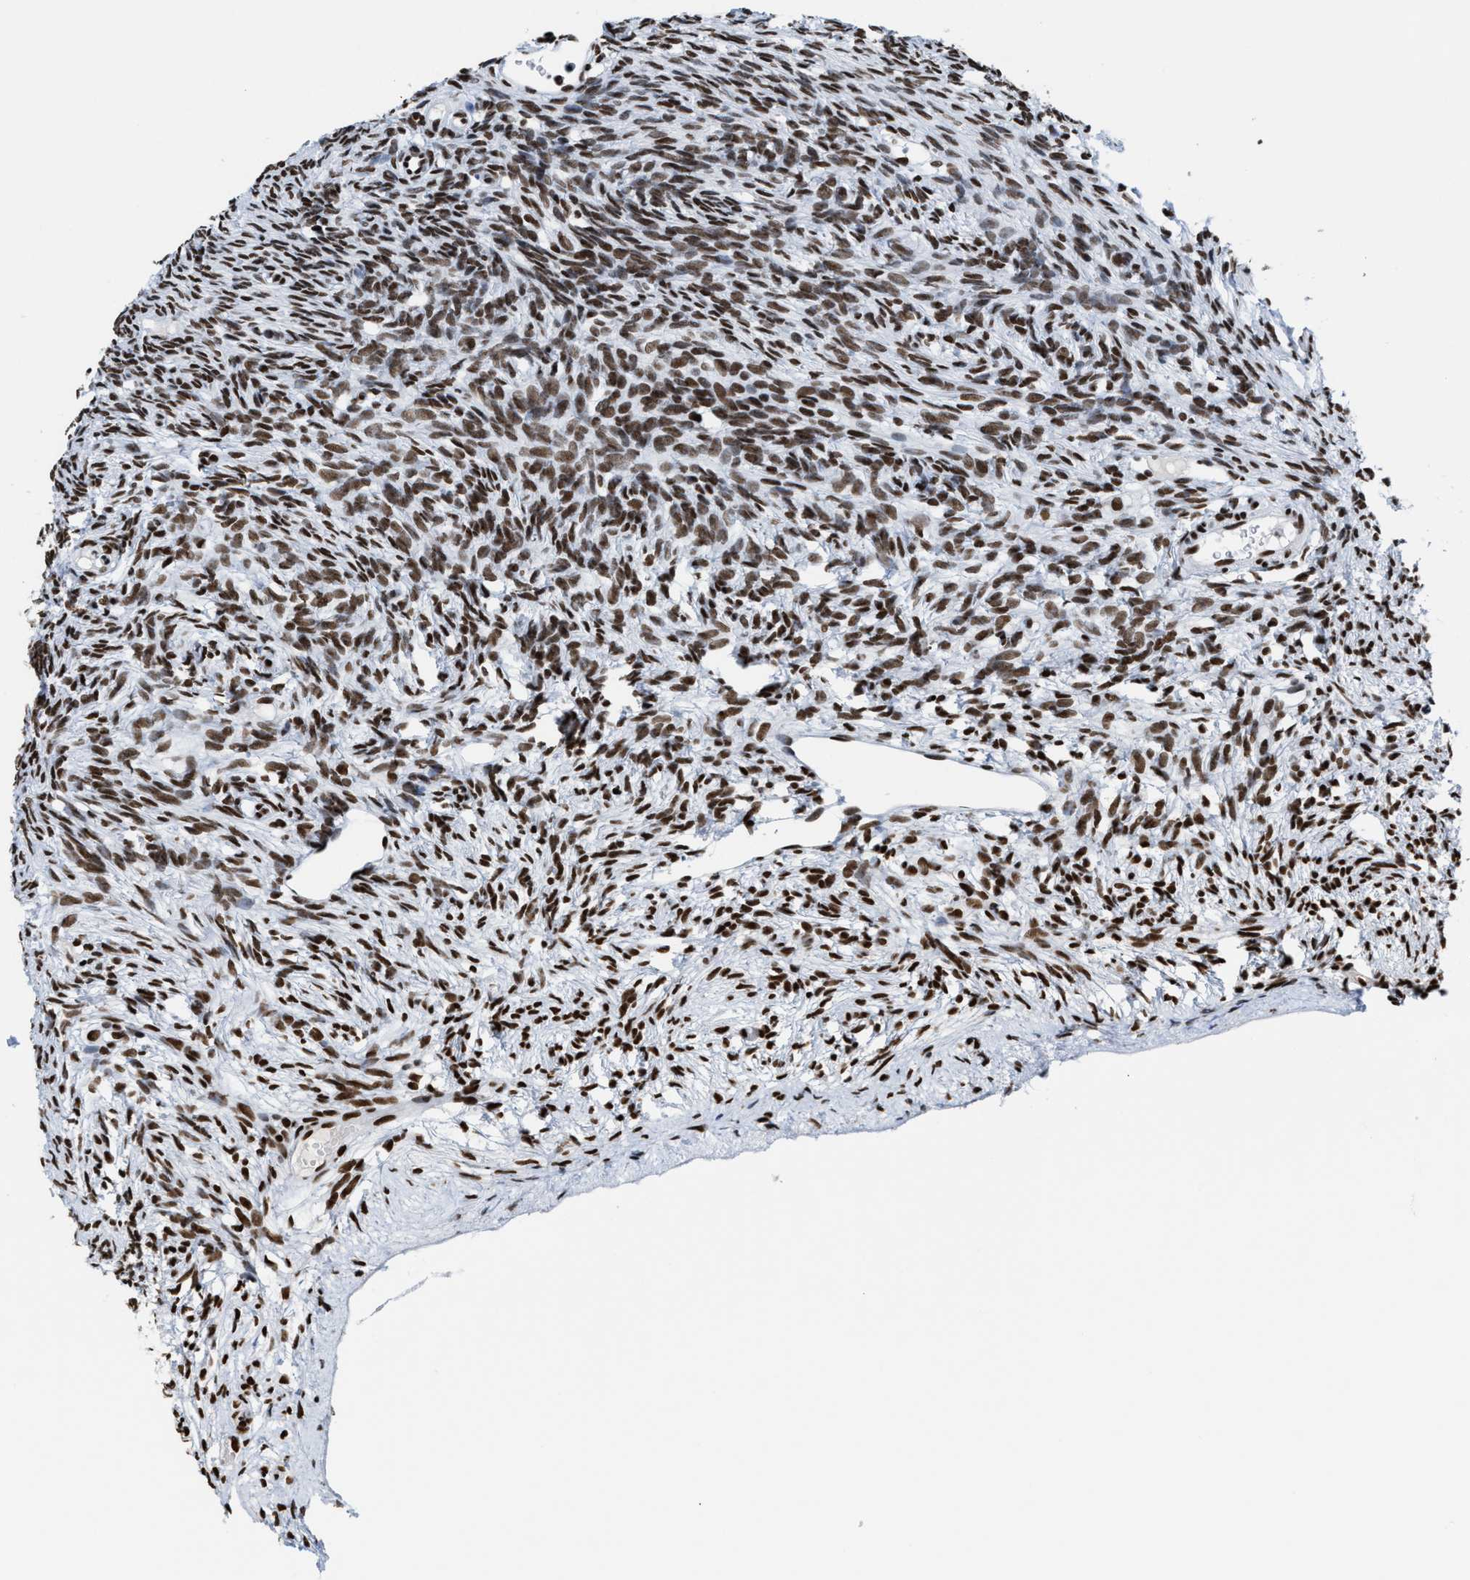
{"staining": {"intensity": "moderate", "quantity": ">75%", "location": "nuclear"}, "tissue": "ovary", "cell_type": "Follicle cells", "image_type": "normal", "snomed": [{"axis": "morphology", "description": "Normal tissue, NOS"}, {"axis": "topography", "description": "Ovary"}], "caption": "Protein staining of normal ovary exhibits moderate nuclear staining in approximately >75% of follicle cells. The protein of interest is shown in brown color, while the nuclei are stained blue.", "gene": "SMARCC2", "patient": {"sex": "female", "age": 33}}